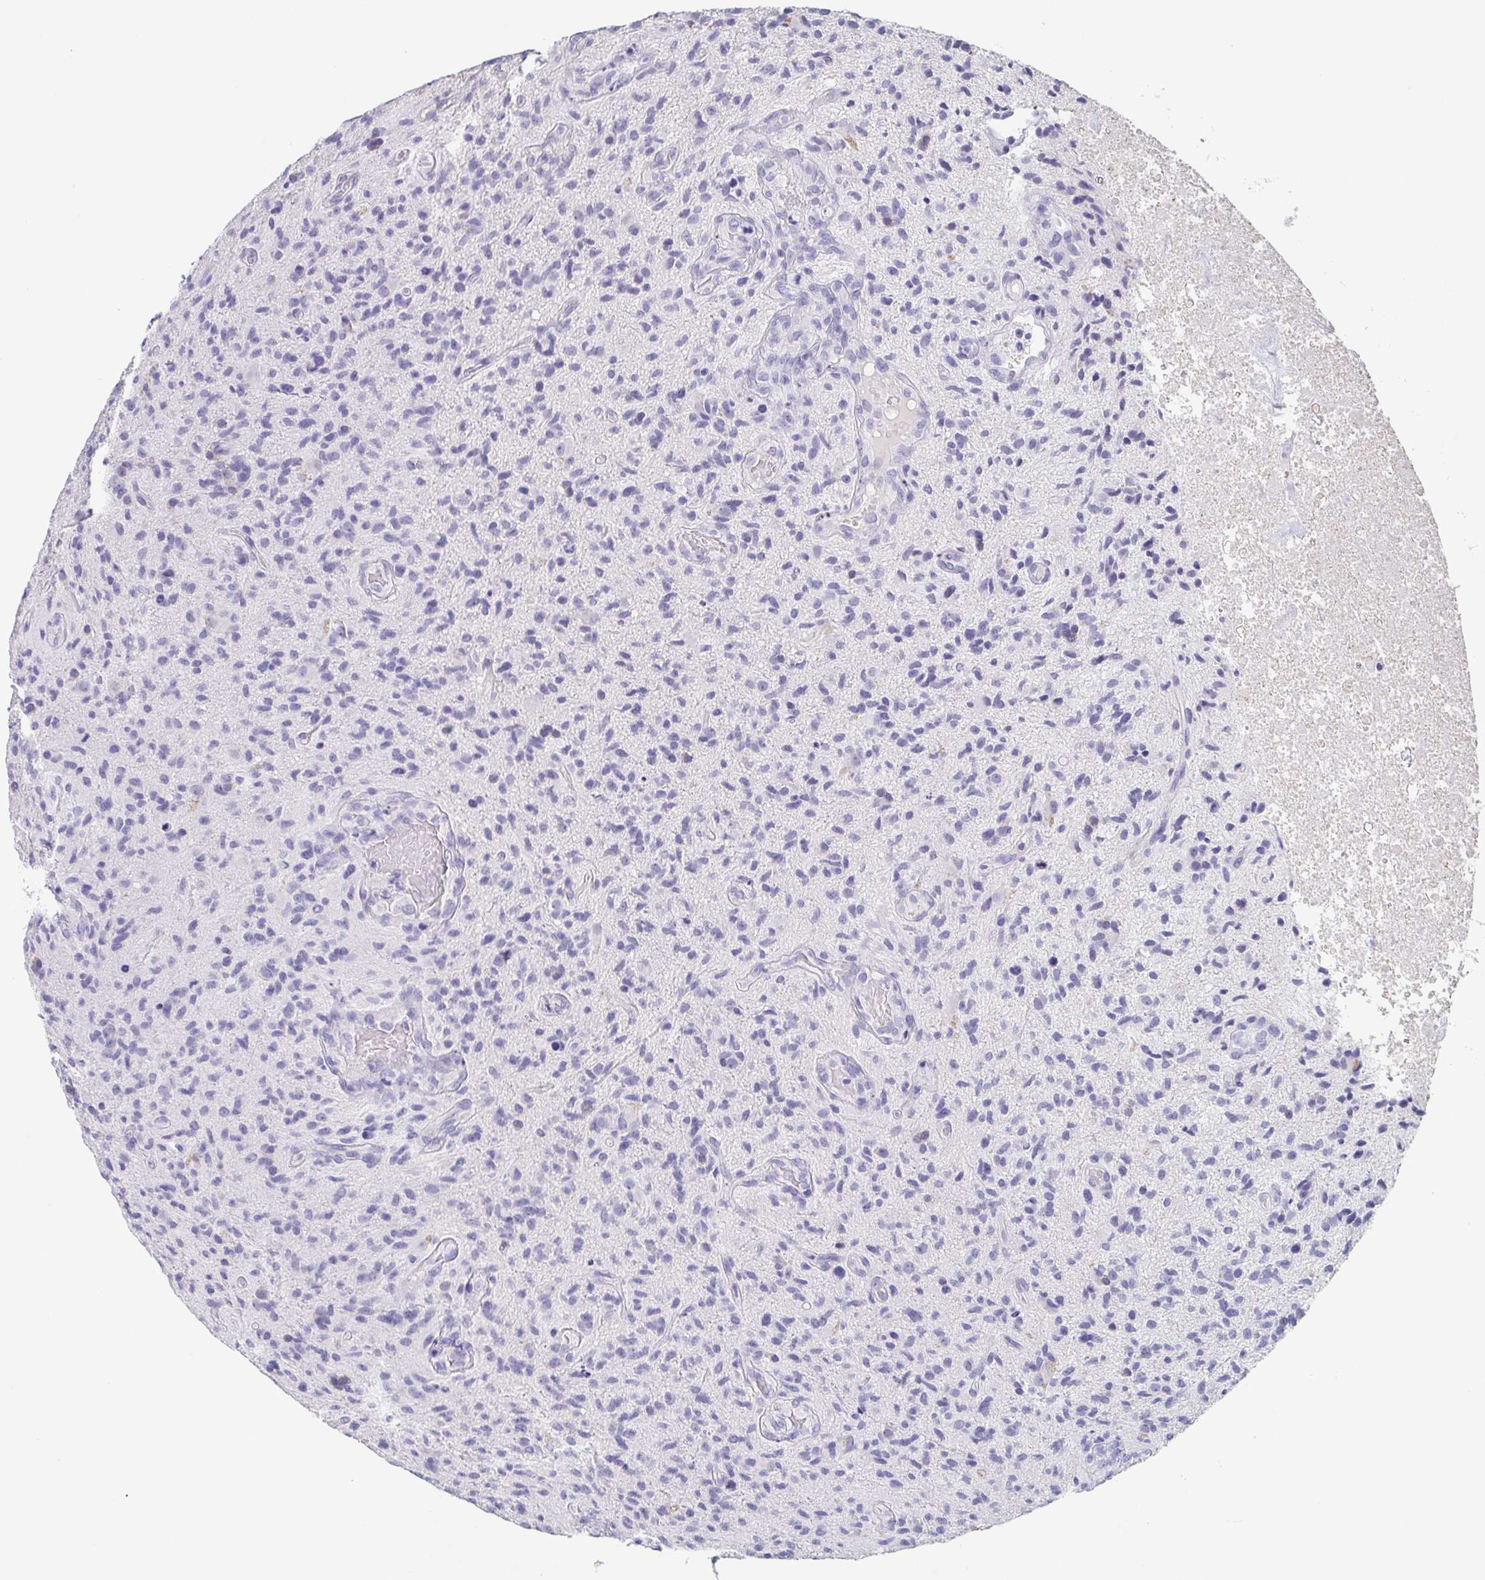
{"staining": {"intensity": "negative", "quantity": "none", "location": "none"}, "tissue": "glioma", "cell_type": "Tumor cells", "image_type": "cancer", "snomed": [{"axis": "morphology", "description": "Glioma, malignant, High grade"}, {"axis": "topography", "description": "Brain"}], "caption": "DAB (3,3'-diaminobenzidine) immunohistochemical staining of malignant glioma (high-grade) exhibits no significant staining in tumor cells. (Brightfield microscopy of DAB immunohistochemistry at high magnification).", "gene": "ITLN1", "patient": {"sex": "male", "age": 55}}